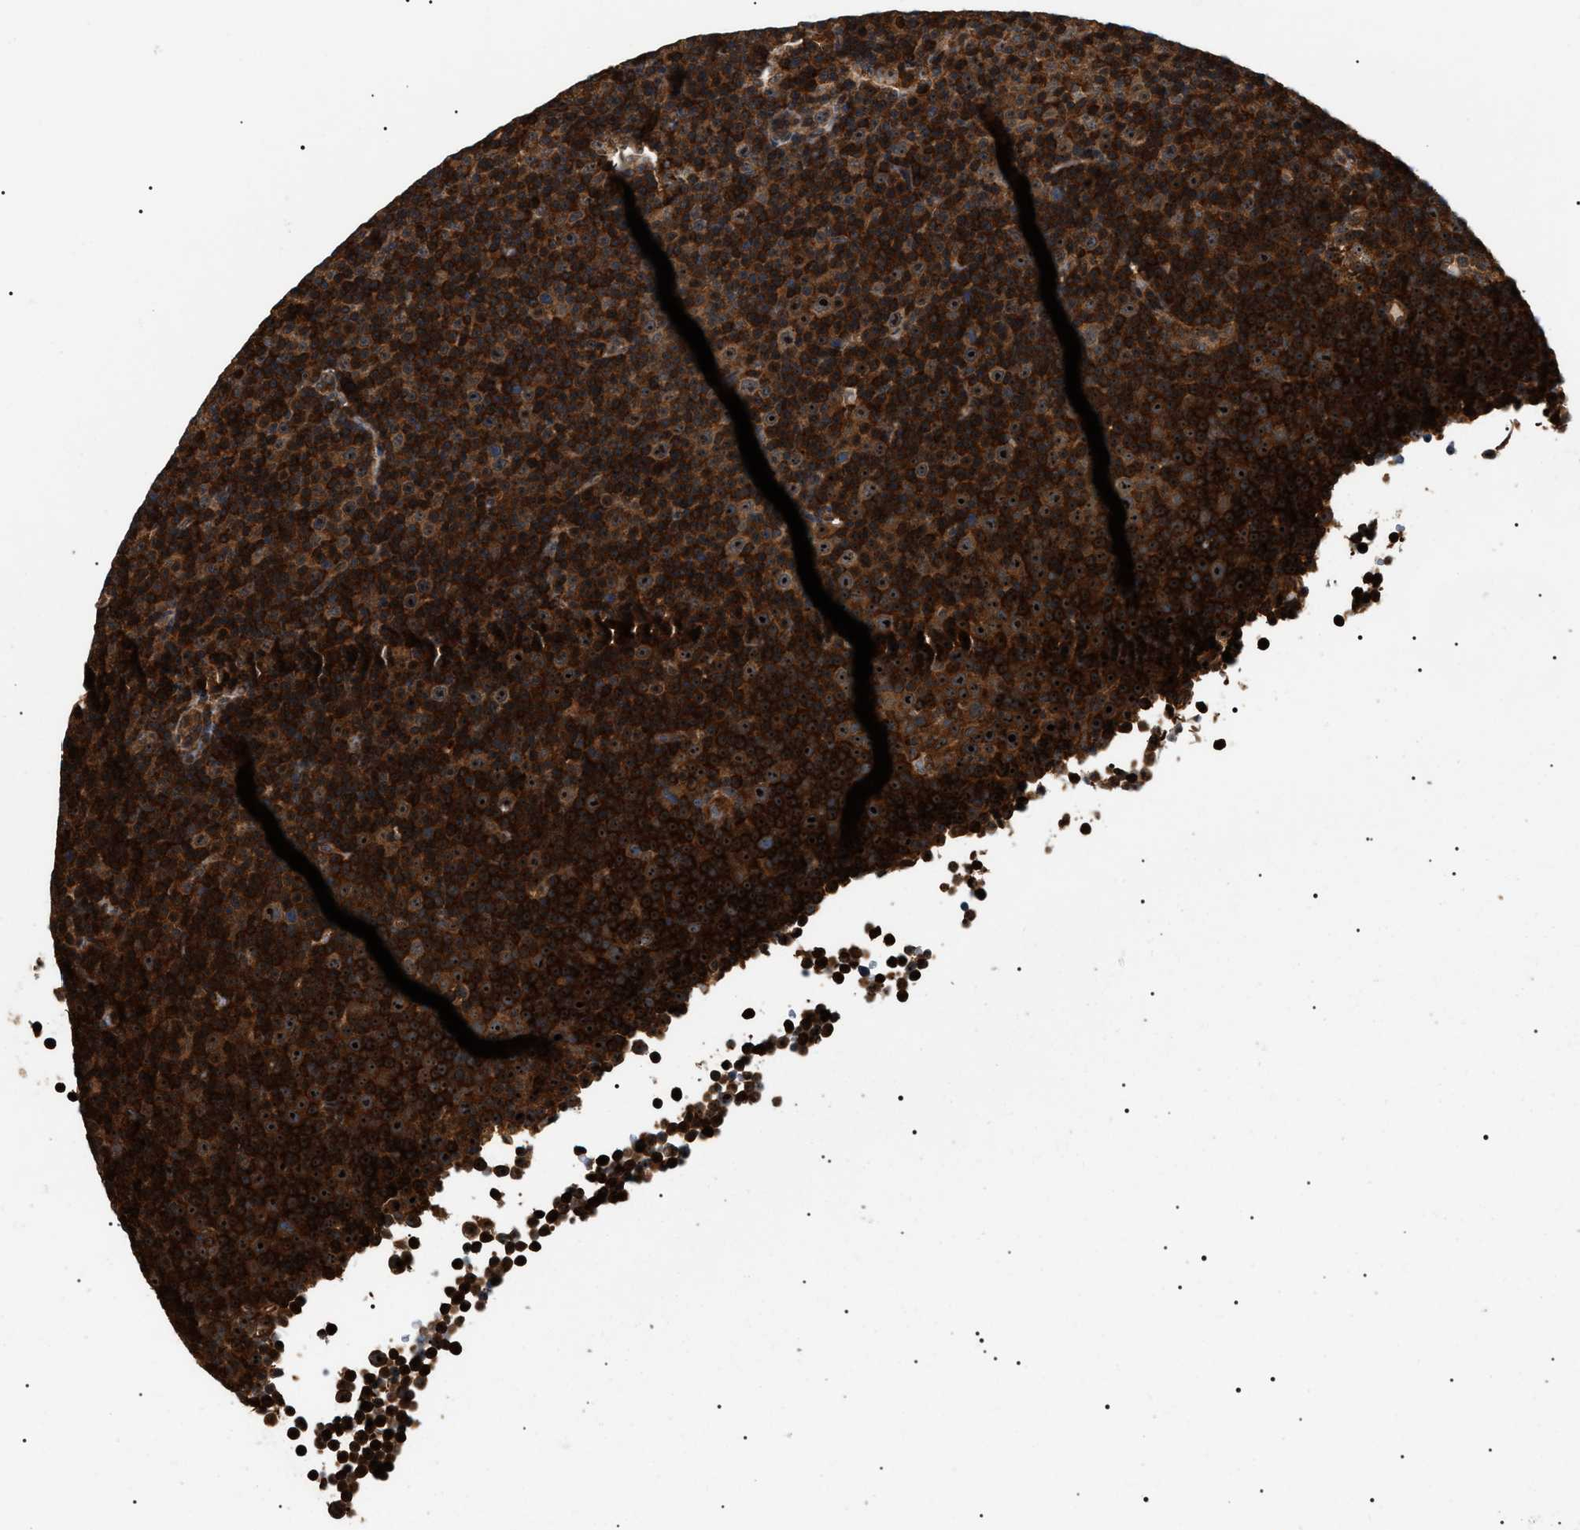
{"staining": {"intensity": "strong", "quantity": ">75%", "location": "cytoplasmic/membranous,nuclear"}, "tissue": "lymphoma", "cell_type": "Tumor cells", "image_type": "cancer", "snomed": [{"axis": "morphology", "description": "Malignant lymphoma, non-Hodgkin's type, Low grade"}, {"axis": "topography", "description": "Lymph node"}], "caption": "Malignant lymphoma, non-Hodgkin's type (low-grade) tissue reveals strong cytoplasmic/membranous and nuclear staining in about >75% of tumor cells, visualized by immunohistochemistry.", "gene": "SH3GLB2", "patient": {"sex": "female", "age": 67}}